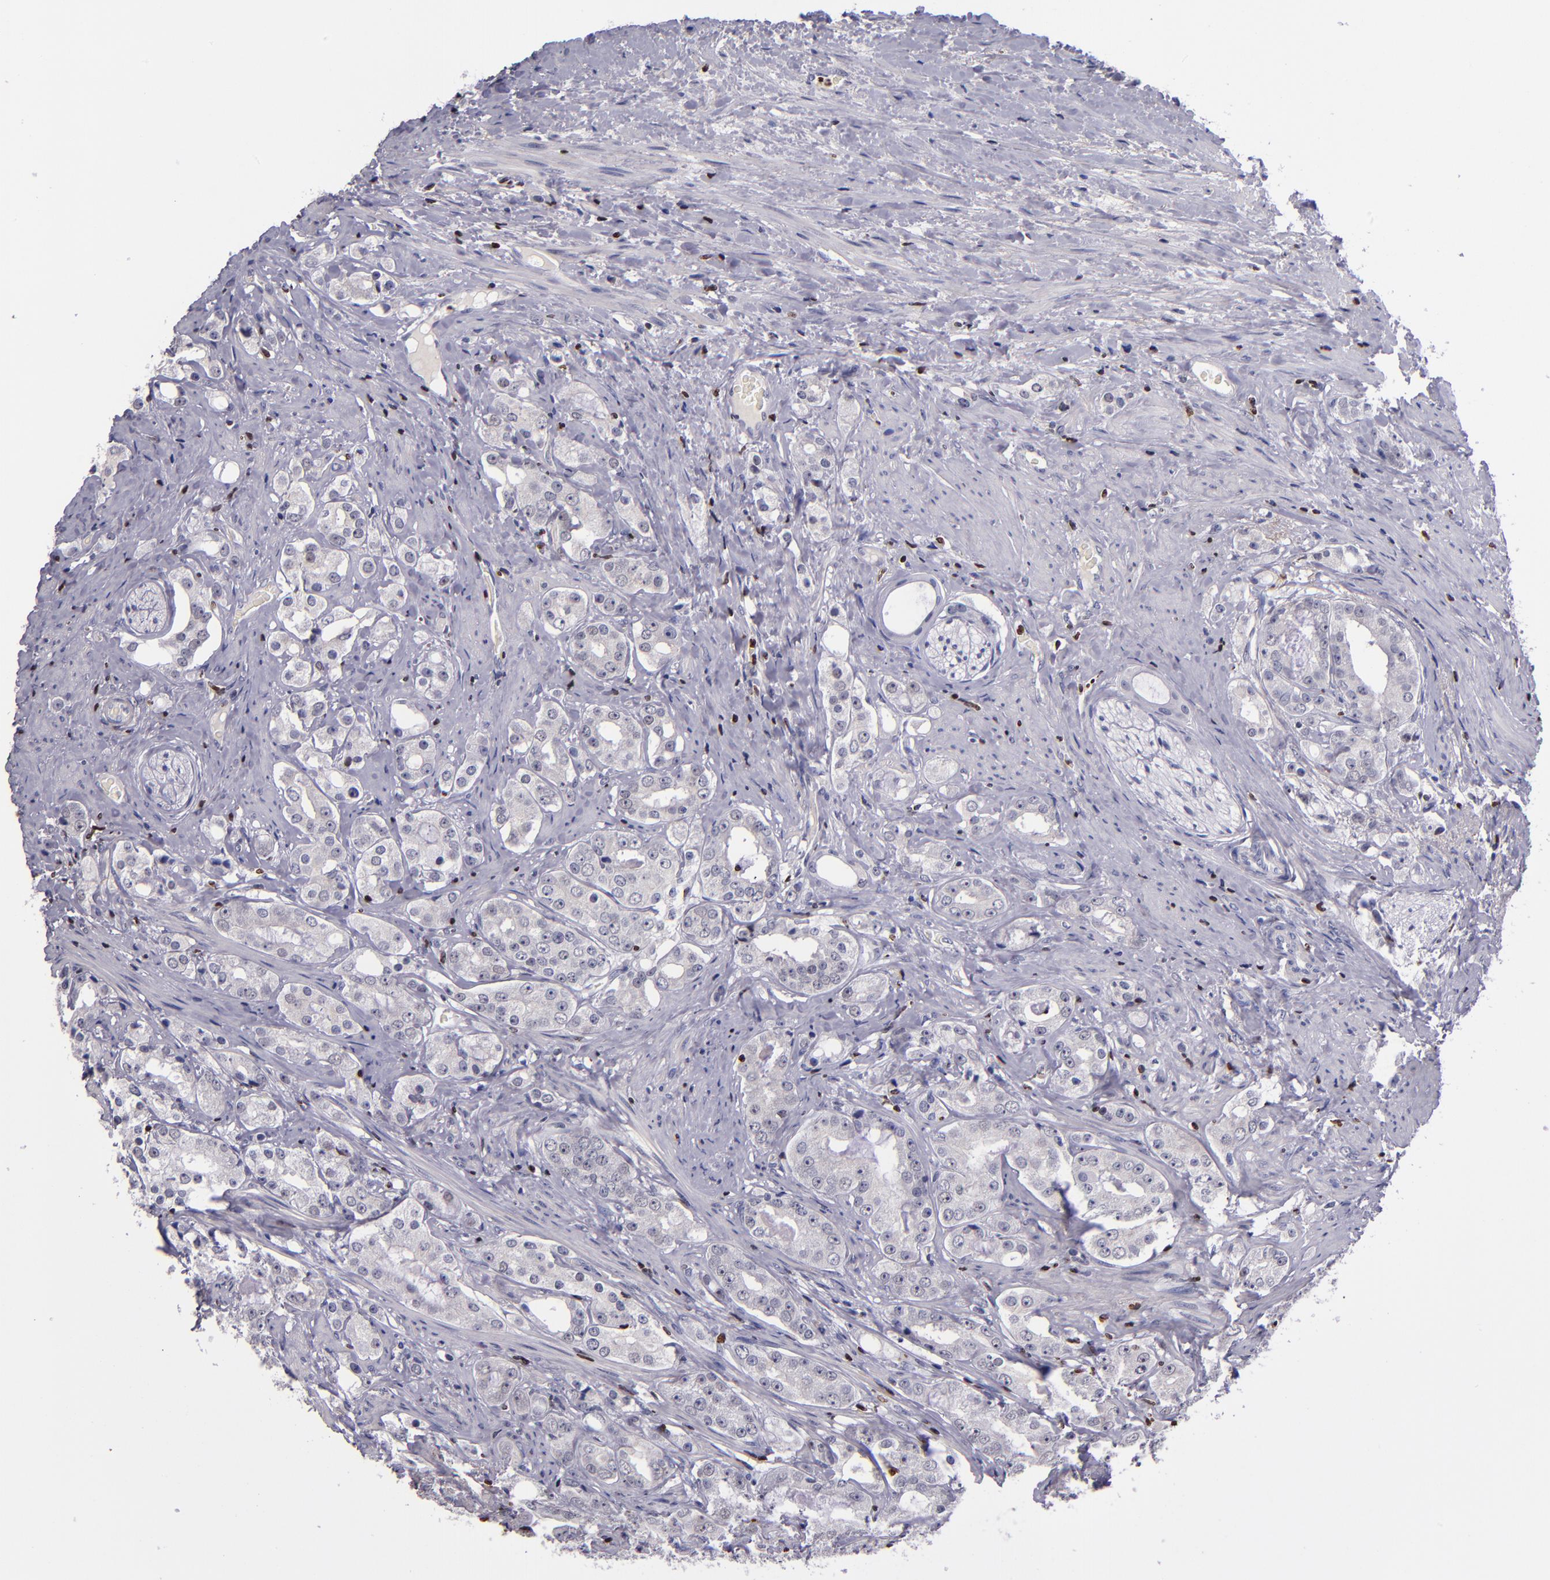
{"staining": {"intensity": "negative", "quantity": "none", "location": "none"}, "tissue": "prostate cancer", "cell_type": "Tumor cells", "image_type": "cancer", "snomed": [{"axis": "morphology", "description": "Adenocarcinoma, High grade"}, {"axis": "topography", "description": "Prostate"}], "caption": "This histopathology image is of prostate high-grade adenocarcinoma stained with immunohistochemistry (IHC) to label a protein in brown with the nuclei are counter-stained blue. There is no staining in tumor cells.", "gene": "CDKL5", "patient": {"sex": "male", "age": 68}}